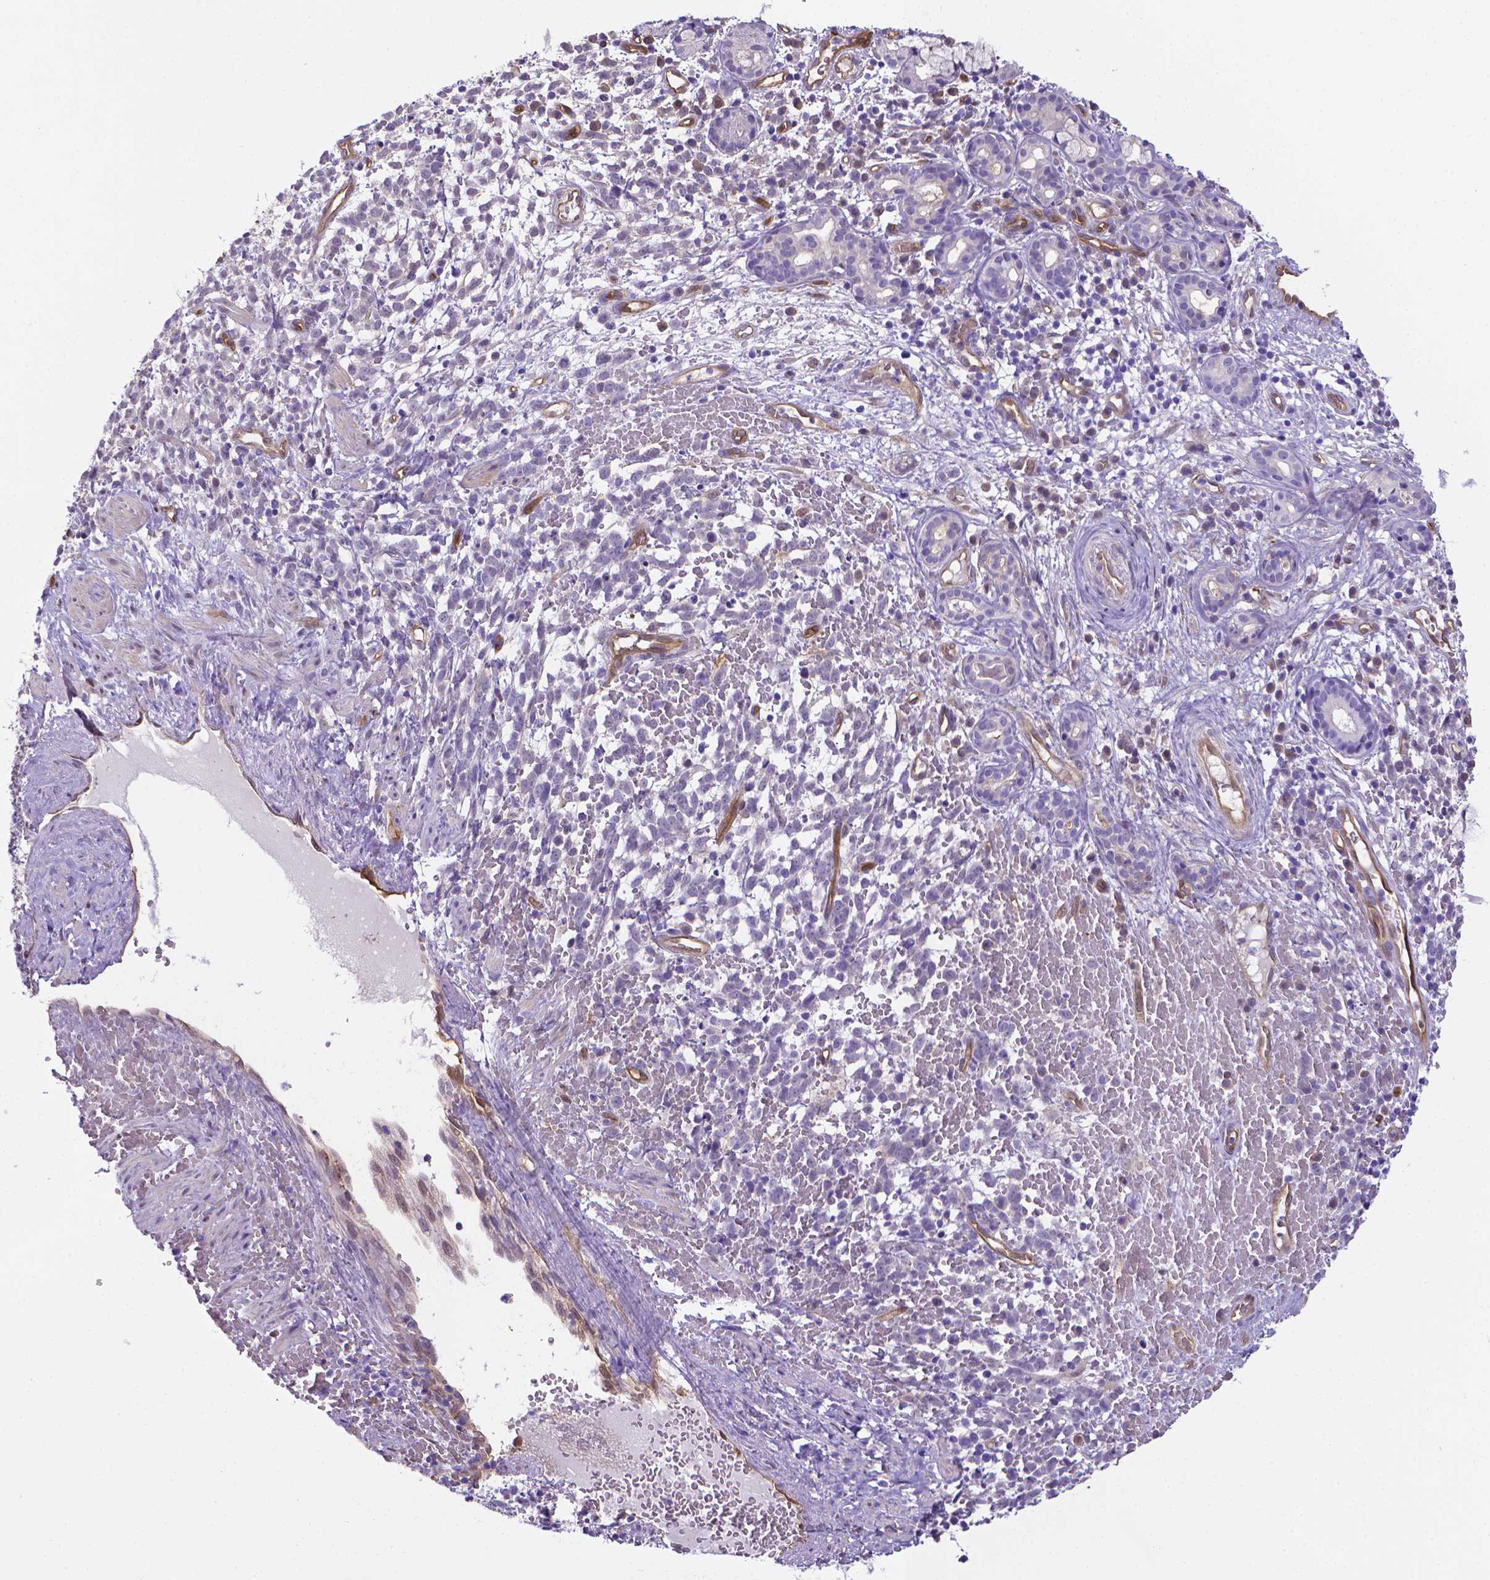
{"staining": {"intensity": "negative", "quantity": "none", "location": "none"}, "tissue": "melanoma", "cell_type": "Tumor cells", "image_type": "cancer", "snomed": [{"axis": "morphology", "description": "Malignant melanoma, NOS"}, {"axis": "topography", "description": "Skin"}], "caption": "Immunohistochemistry of malignant melanoma demonstrates no positivity in tumor cells. Nuclei are stained in blue.", "gene": "CLIC4", "patient": {"sex": "female", "age": 70}}